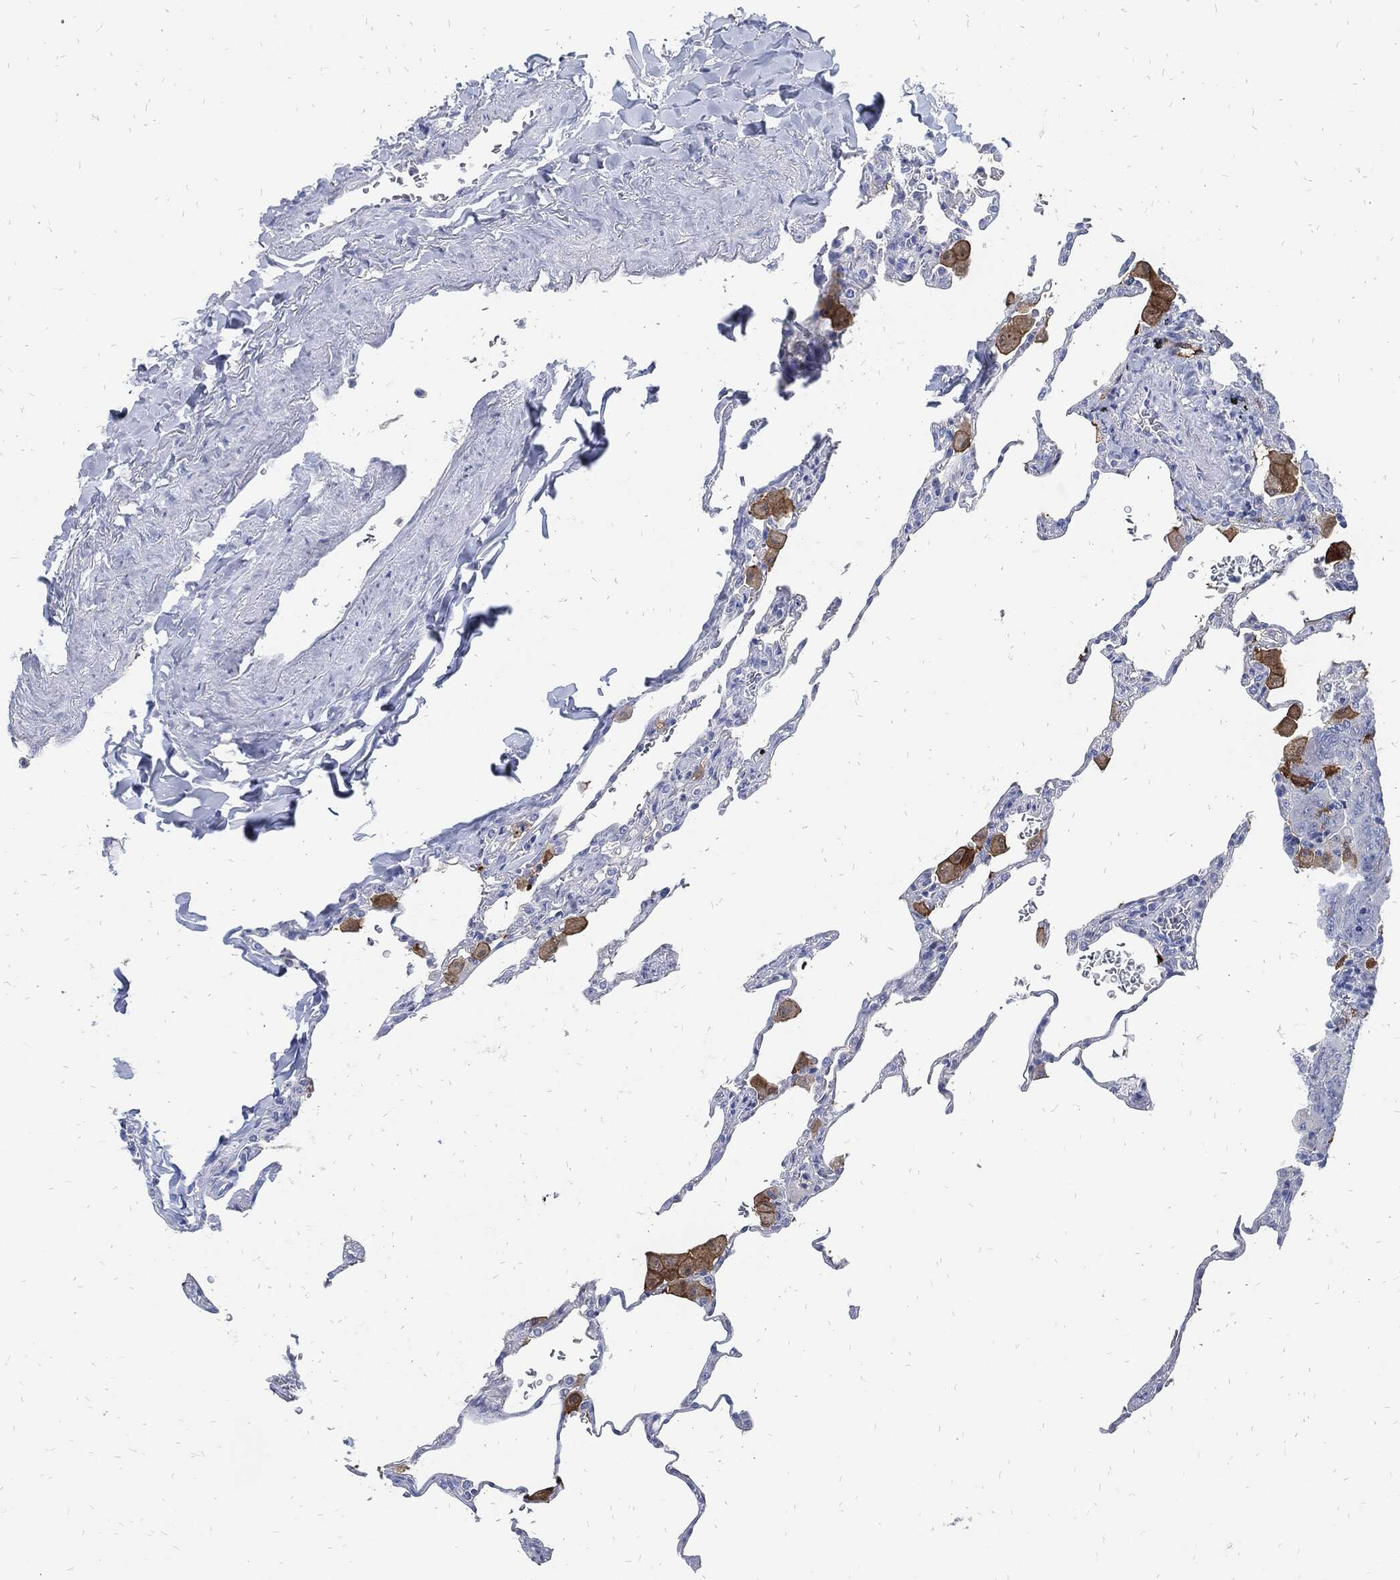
{"staining": {"intensity": "negative", "quantity": "none", "location": "none"}, "tissue": "lung", "cell_type": "Alveolar cells", "image_type": "normal", "snomed": [{"axis": "morphology", "description": "Normal tissue, NOS"}, {"axis": "morphology", "description": "Adenocarcinoma, metastatic, NOS"}, {"axis": "topography", "description": "Lung"}], "caption": "Normal lung was stained to show a protein in brown. There is no significant staining in alveolar cells.", "gene": "FABP4", "patient": {"sex": "male", "age": 45}}